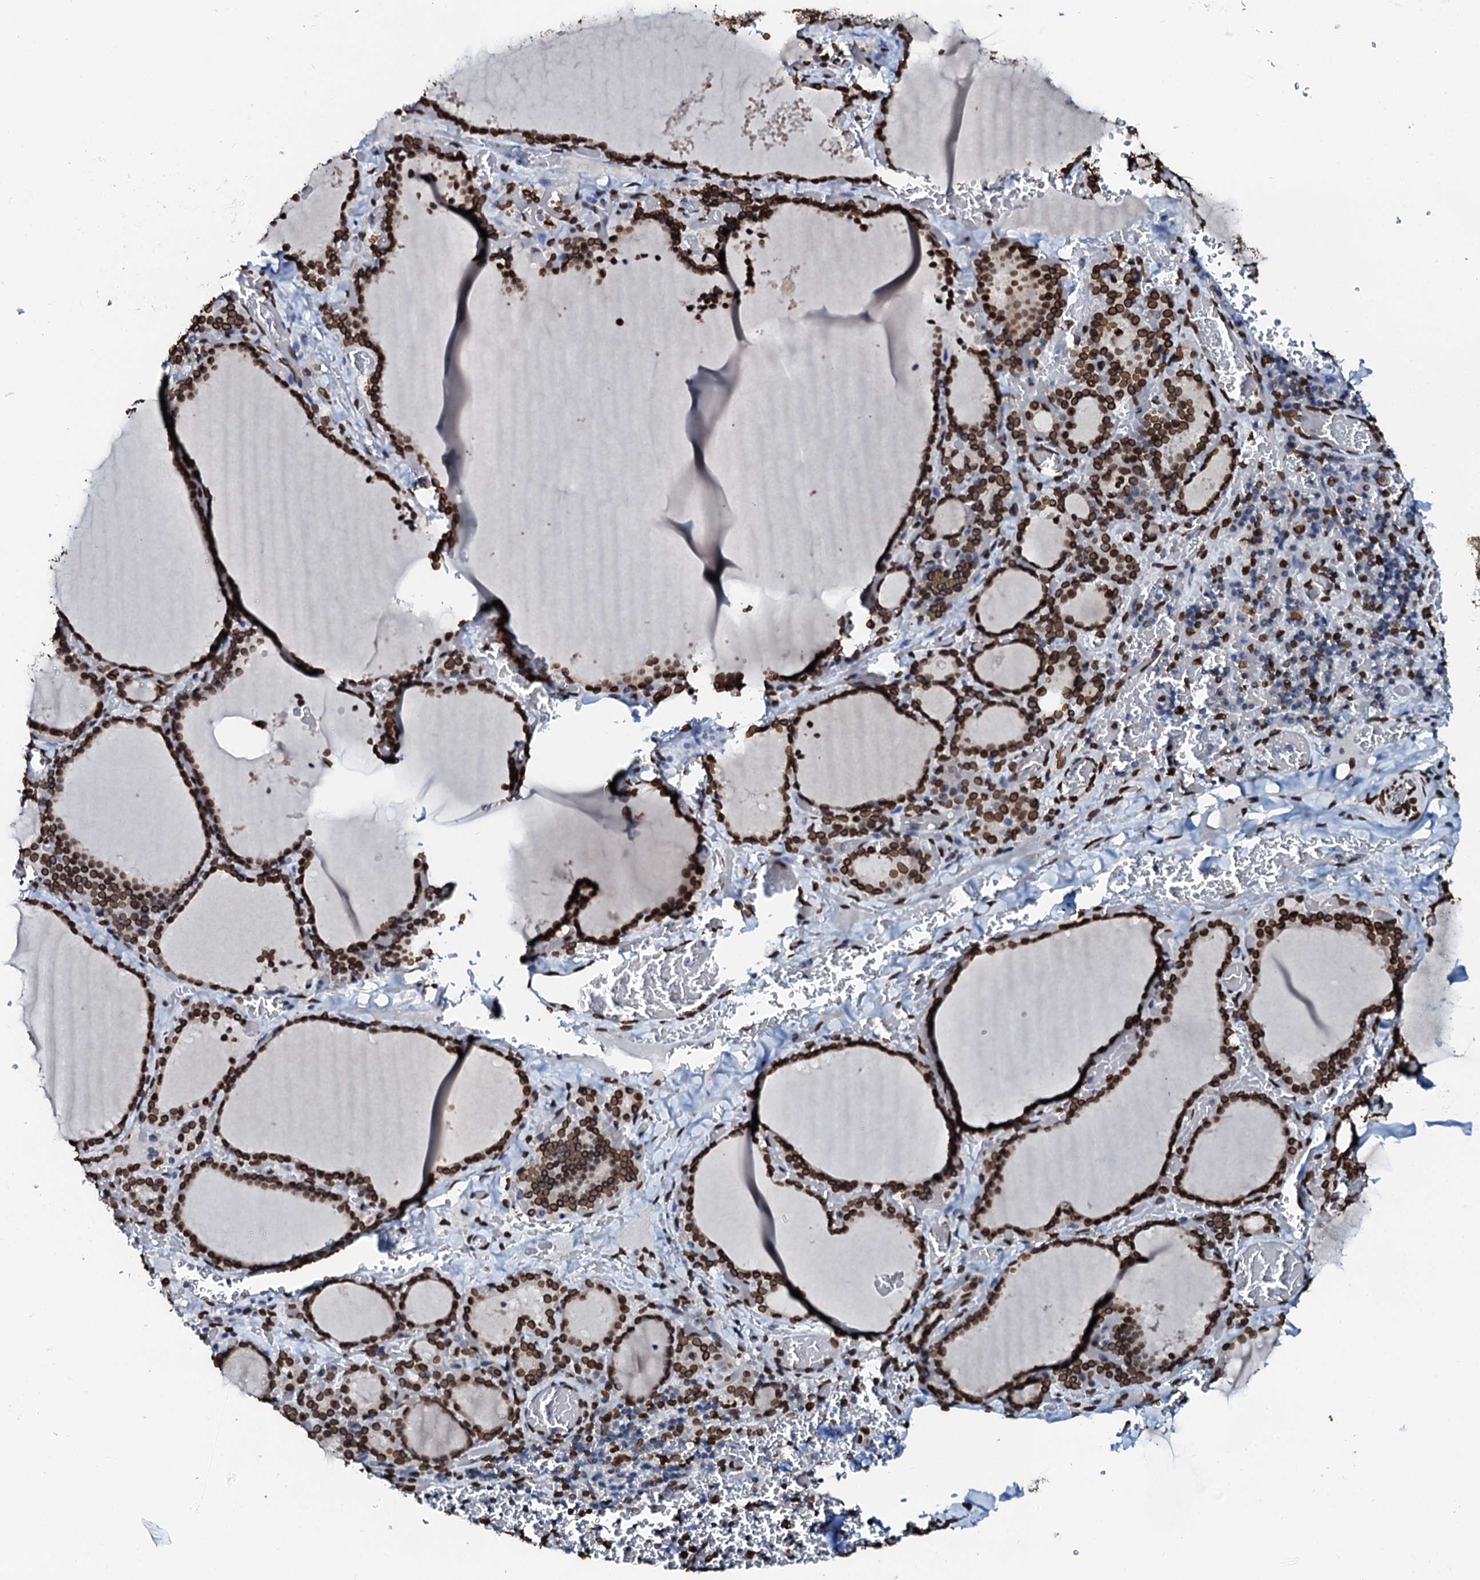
{"staining": {"intensity": "strong", "quantity": ">75%", "location": "nuclear"}, "tissue": "thyroid gland", "cell_type": "Glandular cells", "image_type": "normal", "snomed": [{"axis": "morphology", "description": "Normal tissue, NOS"}, {"axis": "topography", "description": "Thyroid gland"}], "caption": "Protein analysis of benign thyroid gland displays strong nuclear staining in approximately >75% of glandular cells.", "gene": "KATNAL2", "patient": {"sex": "female", "age": 39}}